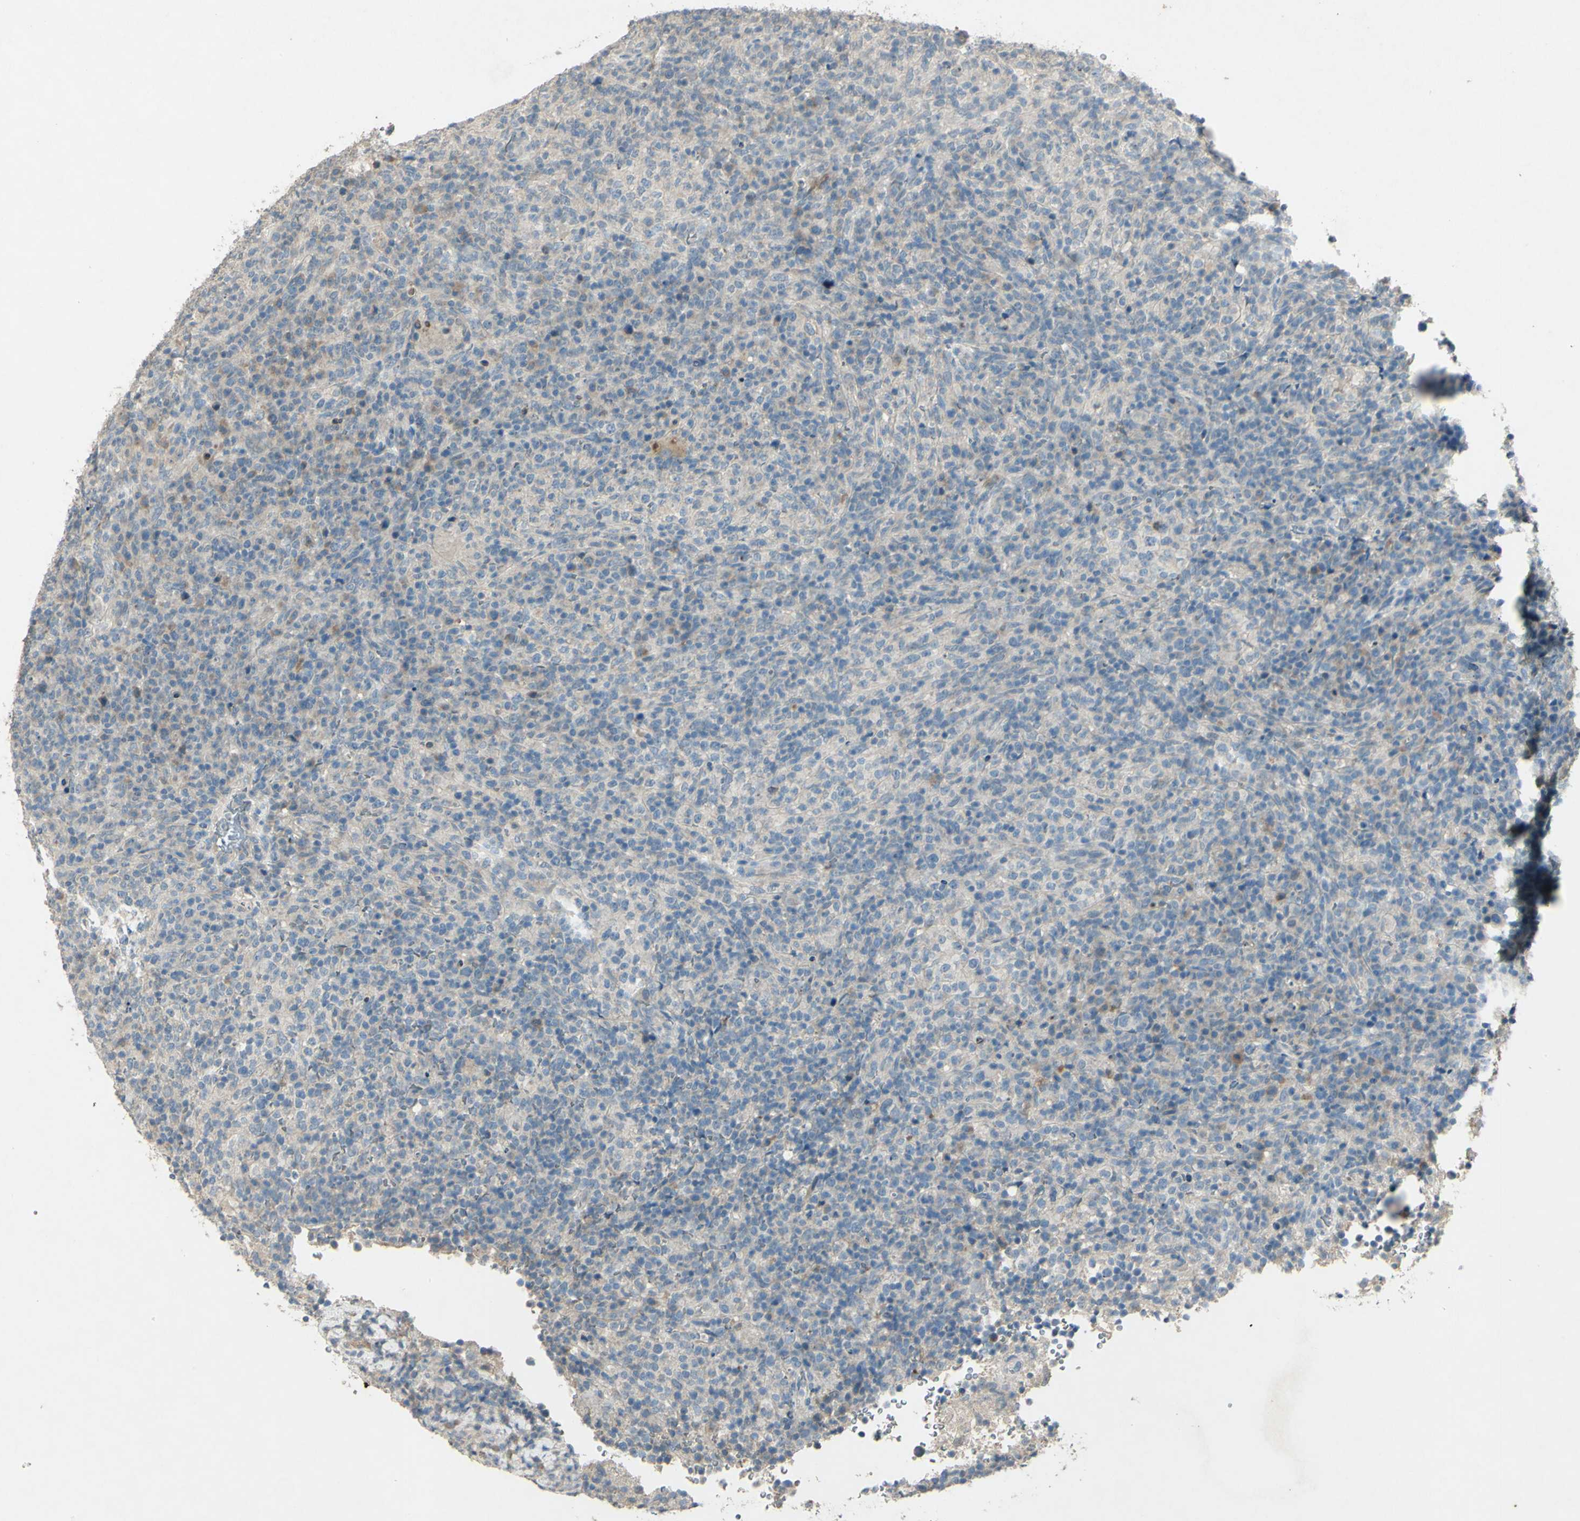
{"staining": {"intensity": "weak", "quantity": "<25%", "location": "cytoplasmic/membranous"}, "tissue": "lymphoma", "cell_type": "Tumor cells", "image_type": "cancer", "snomed": [{"axis": "morphology", "description": "Malignant lymphoma, non-Hodgkin's type, High grade"}, {"axis": "topography", "description": "Lymph node"}], "caption": "High power microscopy photomicrograph of an IHC photomicrograph of malignant lymphoma, non-Hodgkin's type (high-grade), revealing no significant staining in tumor cells.", "gene": "TIMM21", "patient": {"sex": "female", "age": 76}}